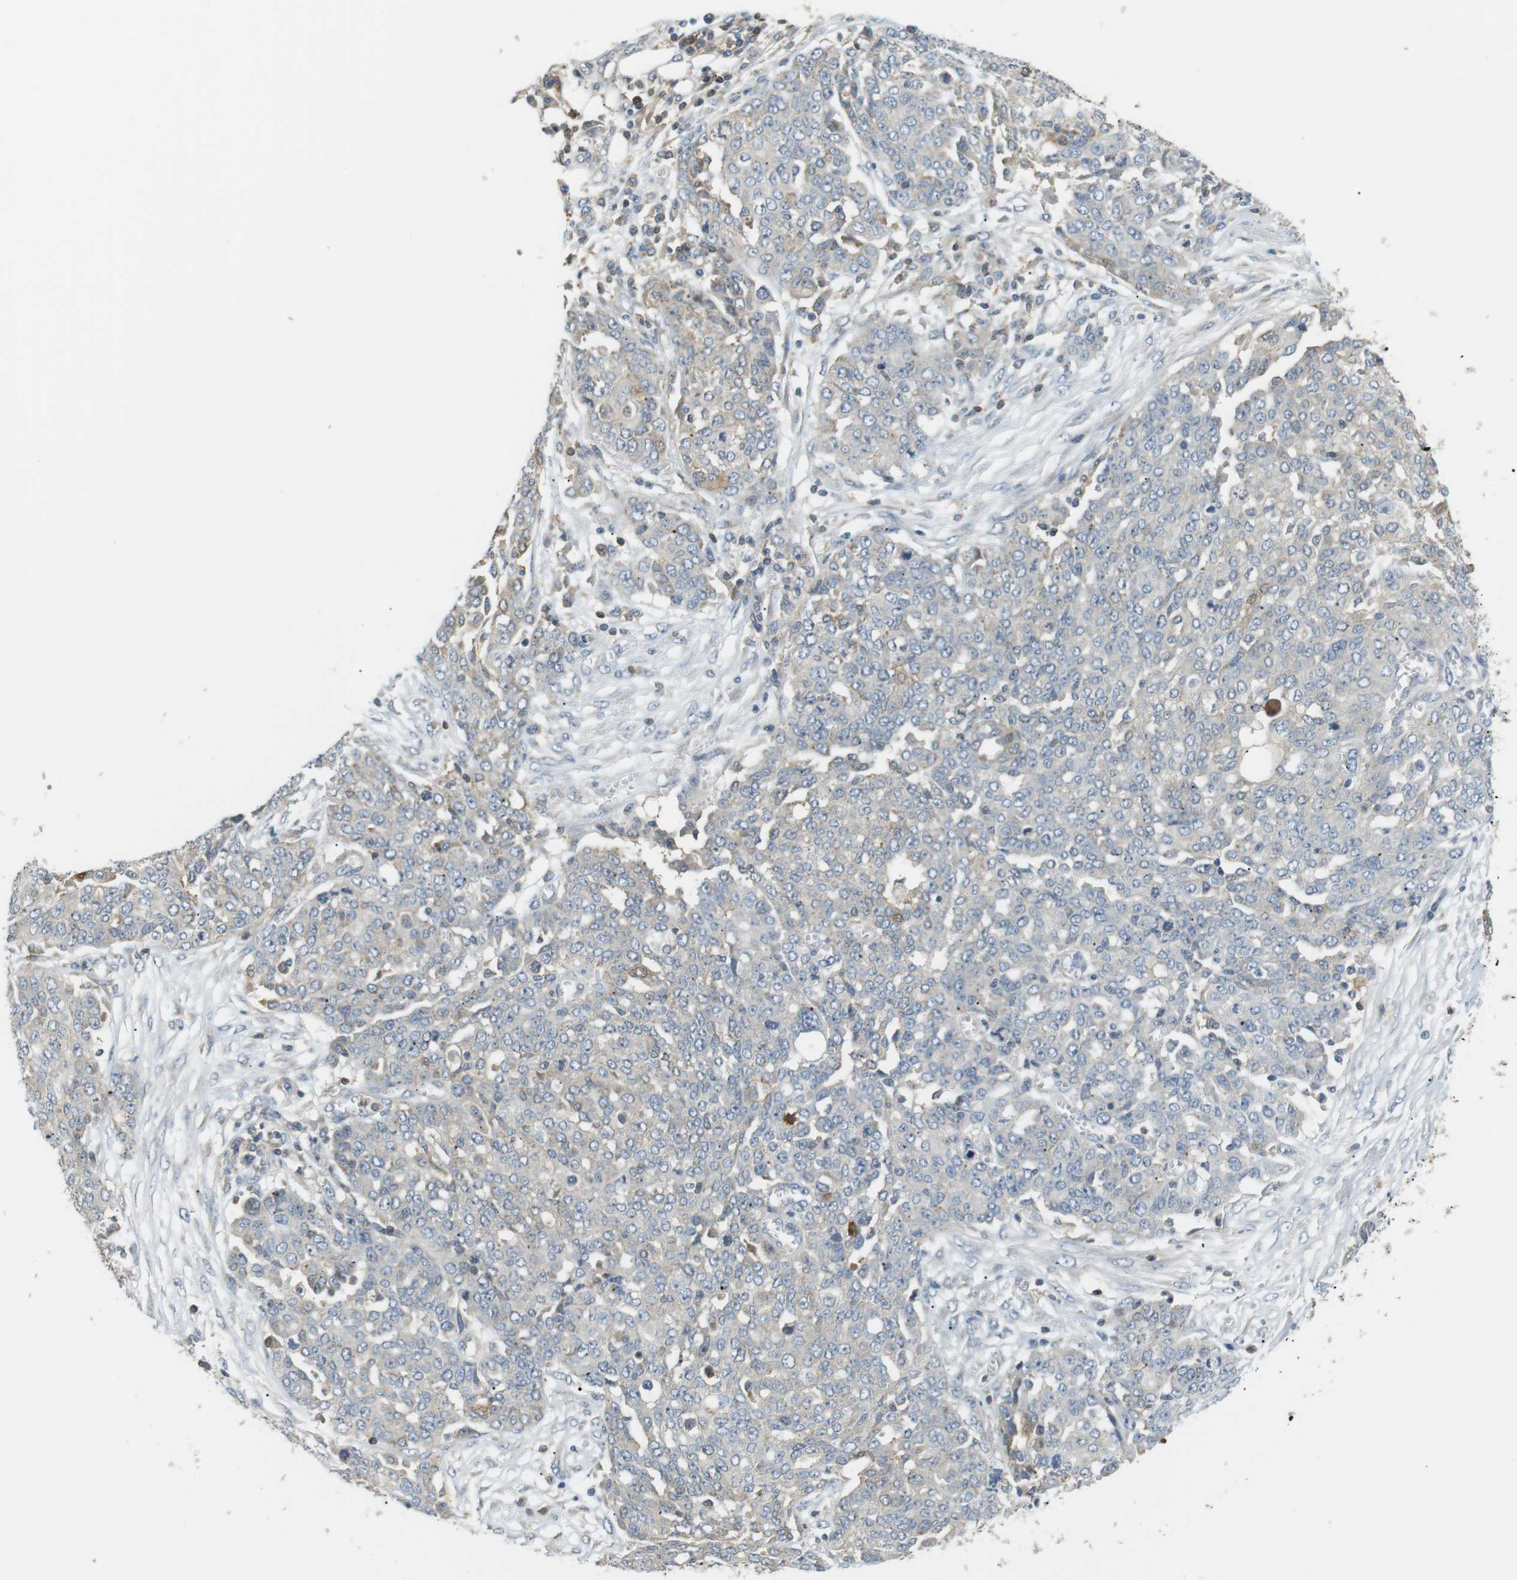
{"staining": {"intensity": "negative", "quantity": "none", "location": "none"}, "tissue": "ovarian cancer", "cell_type": "Tumor cells", "image_type": "cancer", "snomed": [{"axis": "morphology", "description": "Cystadenocarcinoma, serous, NOS"}, {"axis": "topography", "description": "Soft tissue"}, {"axis": "topography", "description": "Ovary"}], "caption": "Human ovarian serous cystadenocarcinoma stained for a protein using immunohistochemistry (IHC) displays no positivity in tumor cells.", "gene": "P2RY1", "patient": {"sex": "female", "age": 57}}